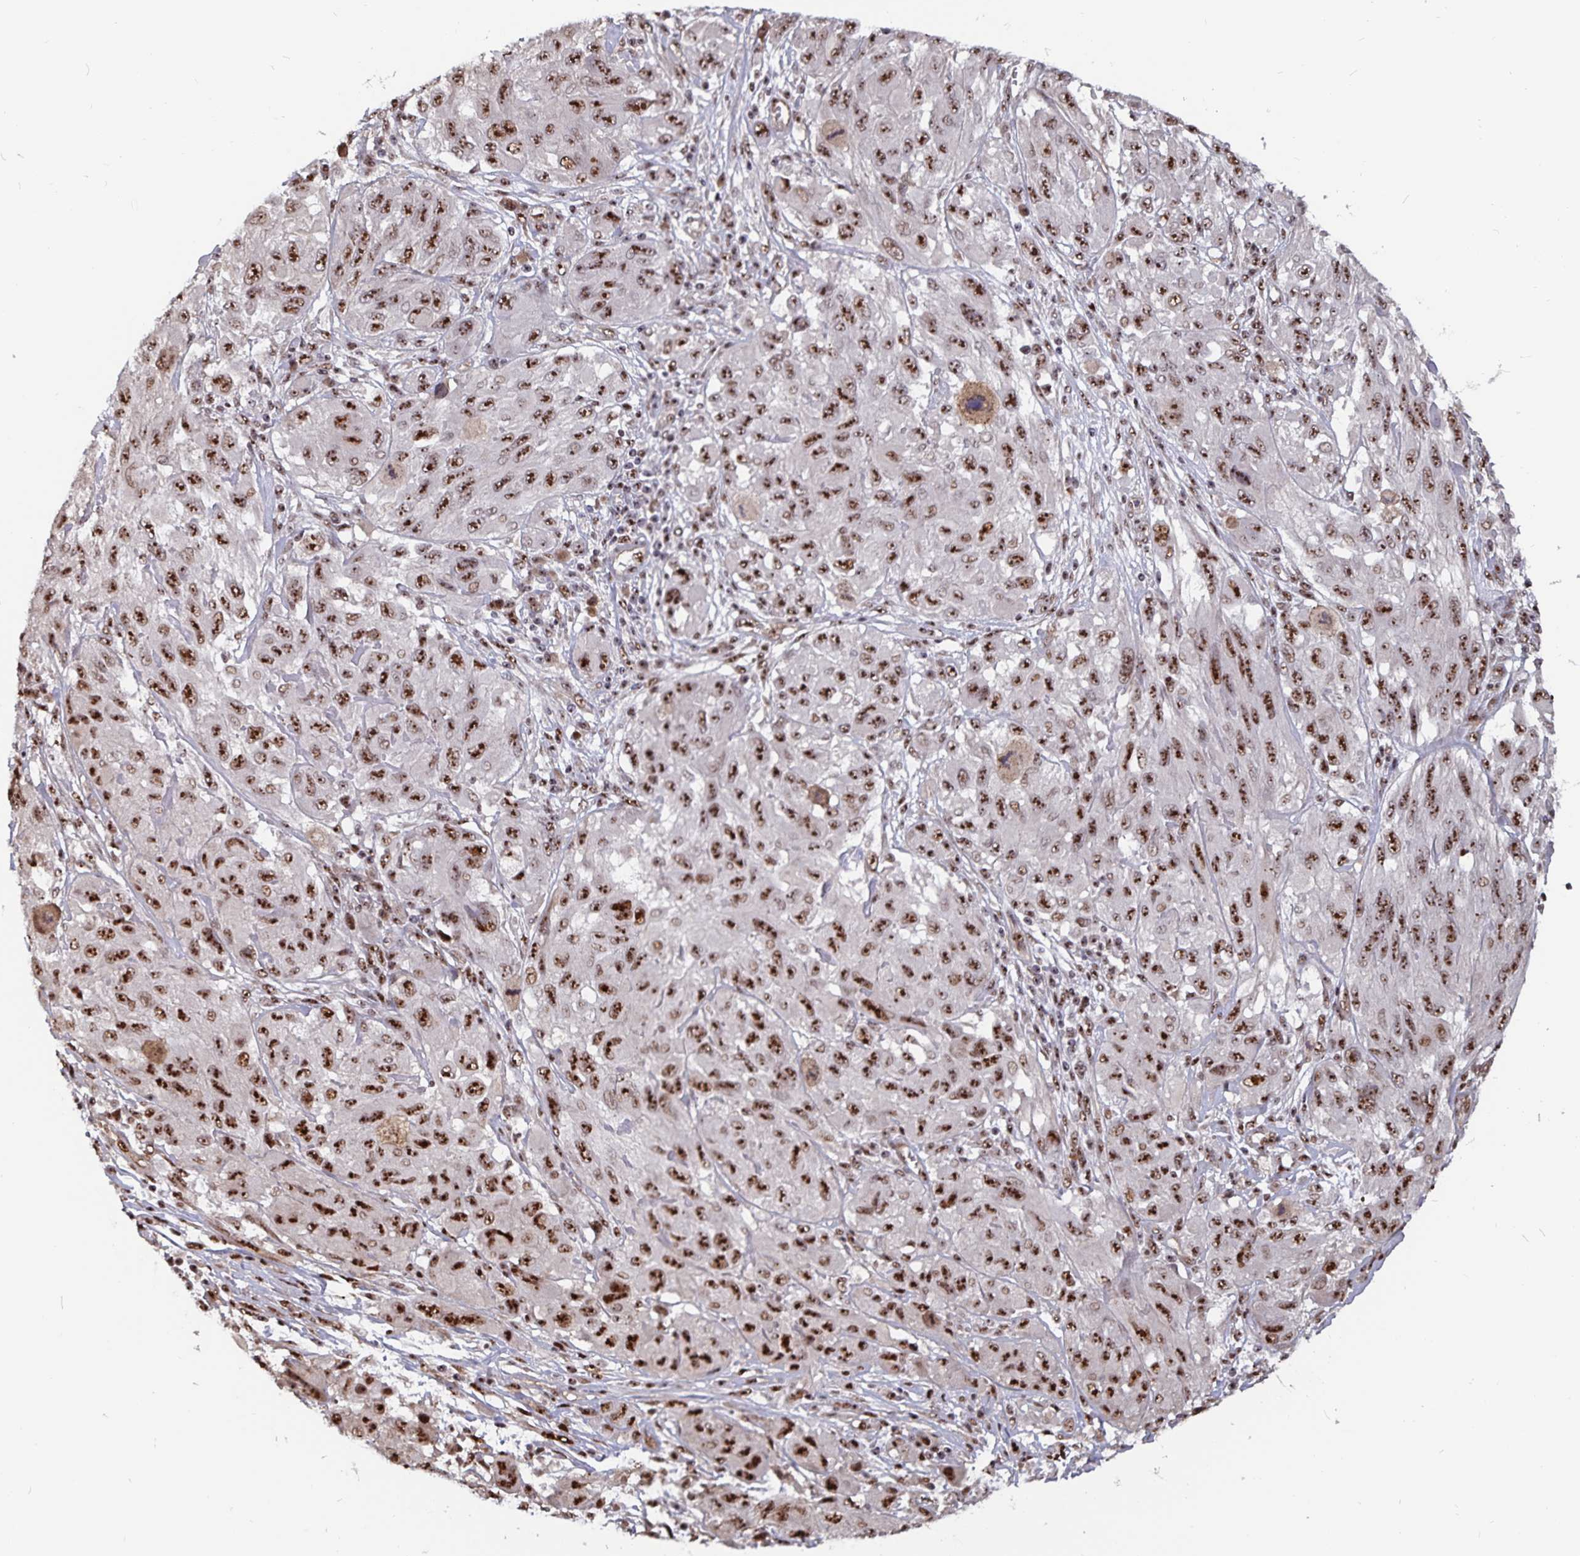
{"staining": {"intensity": "moderate", "quantity": ">75%", "location": "nuclear"}, "tissue": "melanoma", "cell_type": "Tumor cells", "image_type": "cancer", "snomed": [{"axis": "morphology", "description": "Malignant melanoma, NOS"}, {"axis": "topography", "description": "Skin"}], "caption": "Tumor cells reveal medium levels of moderate nuclear staining in approximately >75% of cells in melanoma. The protein is stained brown, and the nuclei are stained in blue (DAB (3,3'-diaminobenzidine) IHC with brightfield microscopy, high magnification).", "gene": "LAS1L", "patient": {"sex": "female", "age": 91}}